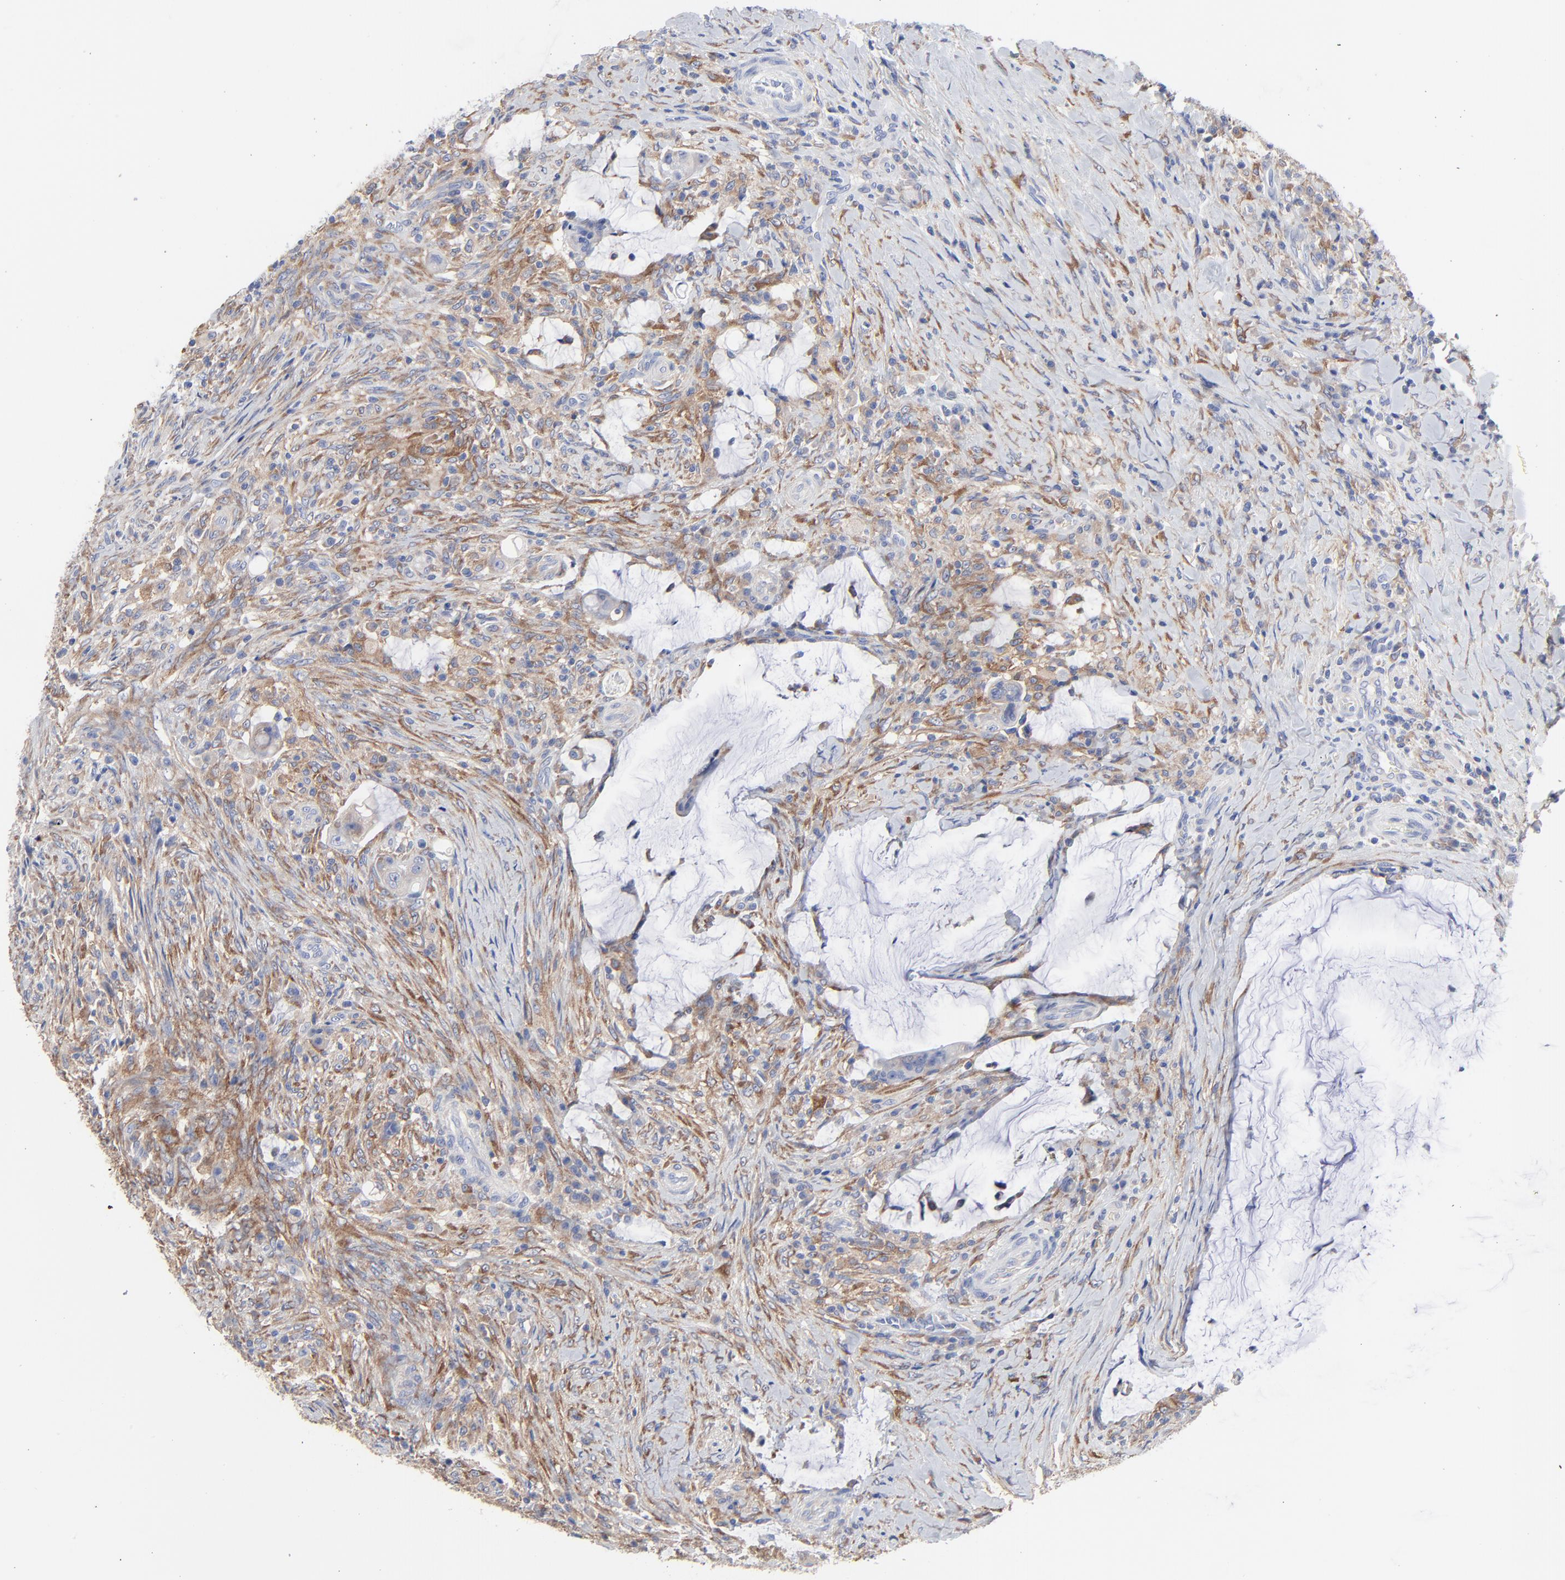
{"staining": {"intensity": "negative", "quantity": "none", "location": "none"}, "tissue": "colorectal cancer", "cell_type": "Tumor cells", "image_type": "cancer", "snomed": [{"axis": "morphology", "description": "Adenocarcinoma, NOS"}, {"axis": "topography", "description": "Rectum"}], "caption": "This is an IHC photomicrograph of colorectal cancer. There is no expression in tumor cells.", "gene": "STAT2", "patient": {"sex": "female", "age": 71}}